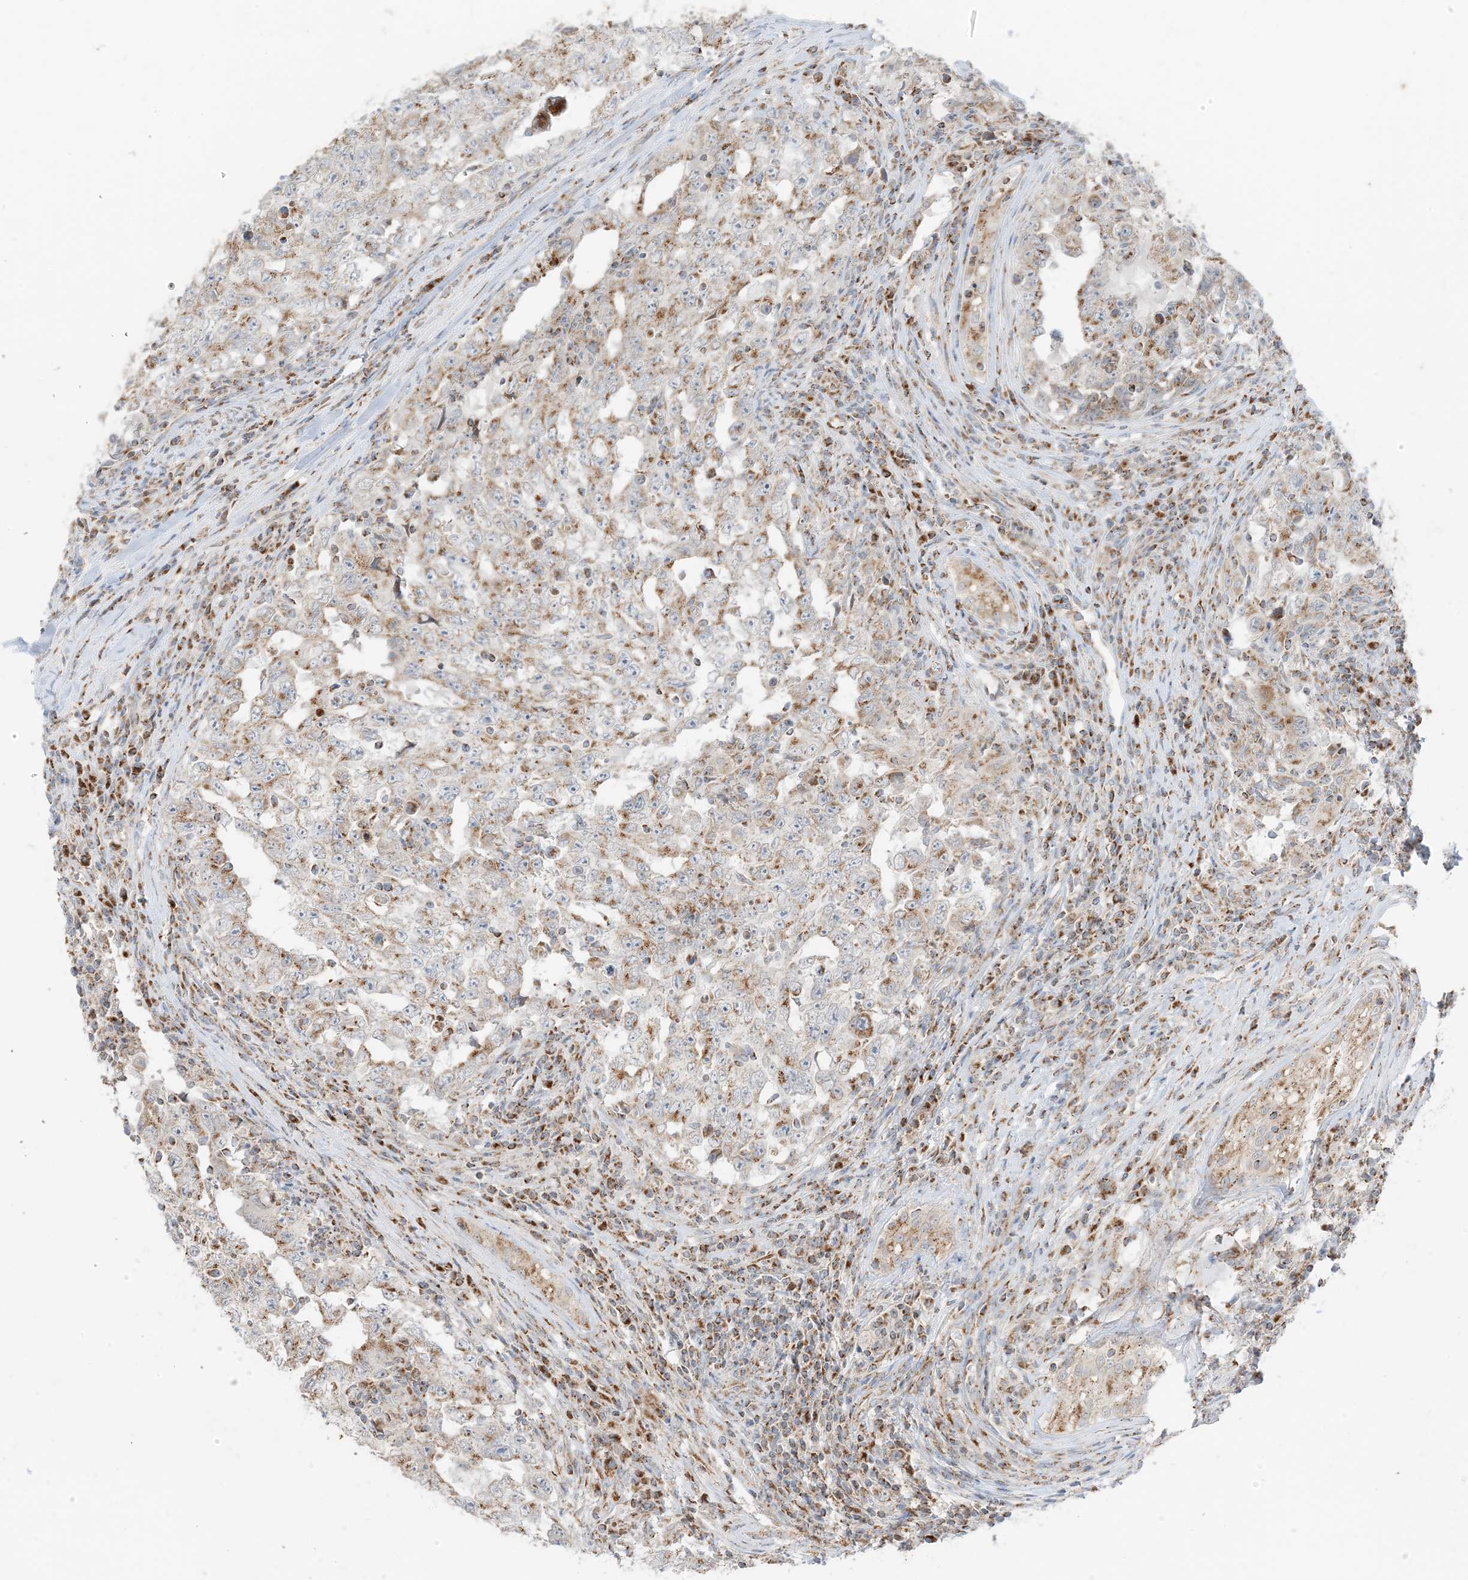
{"staining": {"intensity": "moderate", "quantity": ">75%", "location": "cytoplasmic/membranous"}, "tissue": "testis cancer", "cell_type": "Tumor cells", "image_type": "cancer", "snomed": [{"axis": "morphology", "description": "Carcinoma, Embryonal, NOS"}, {"axis": "topography", "description": "Testis"}], "caption": "A high-resolution image shows immunohistochemistry (IHC) staining of testis cancer (embryonal carcinoma), which demonstrates moderate cytoplasmic/membranous expression in about >75% of tumor cells. The staining was performed using DAB to visualize the protein expression in brown, while the nuclei were stained in blue with hematoxylin (Magnification: 20x).", "gene": "SLC25A12", "patient": {"sex": "male", "age": 26}}